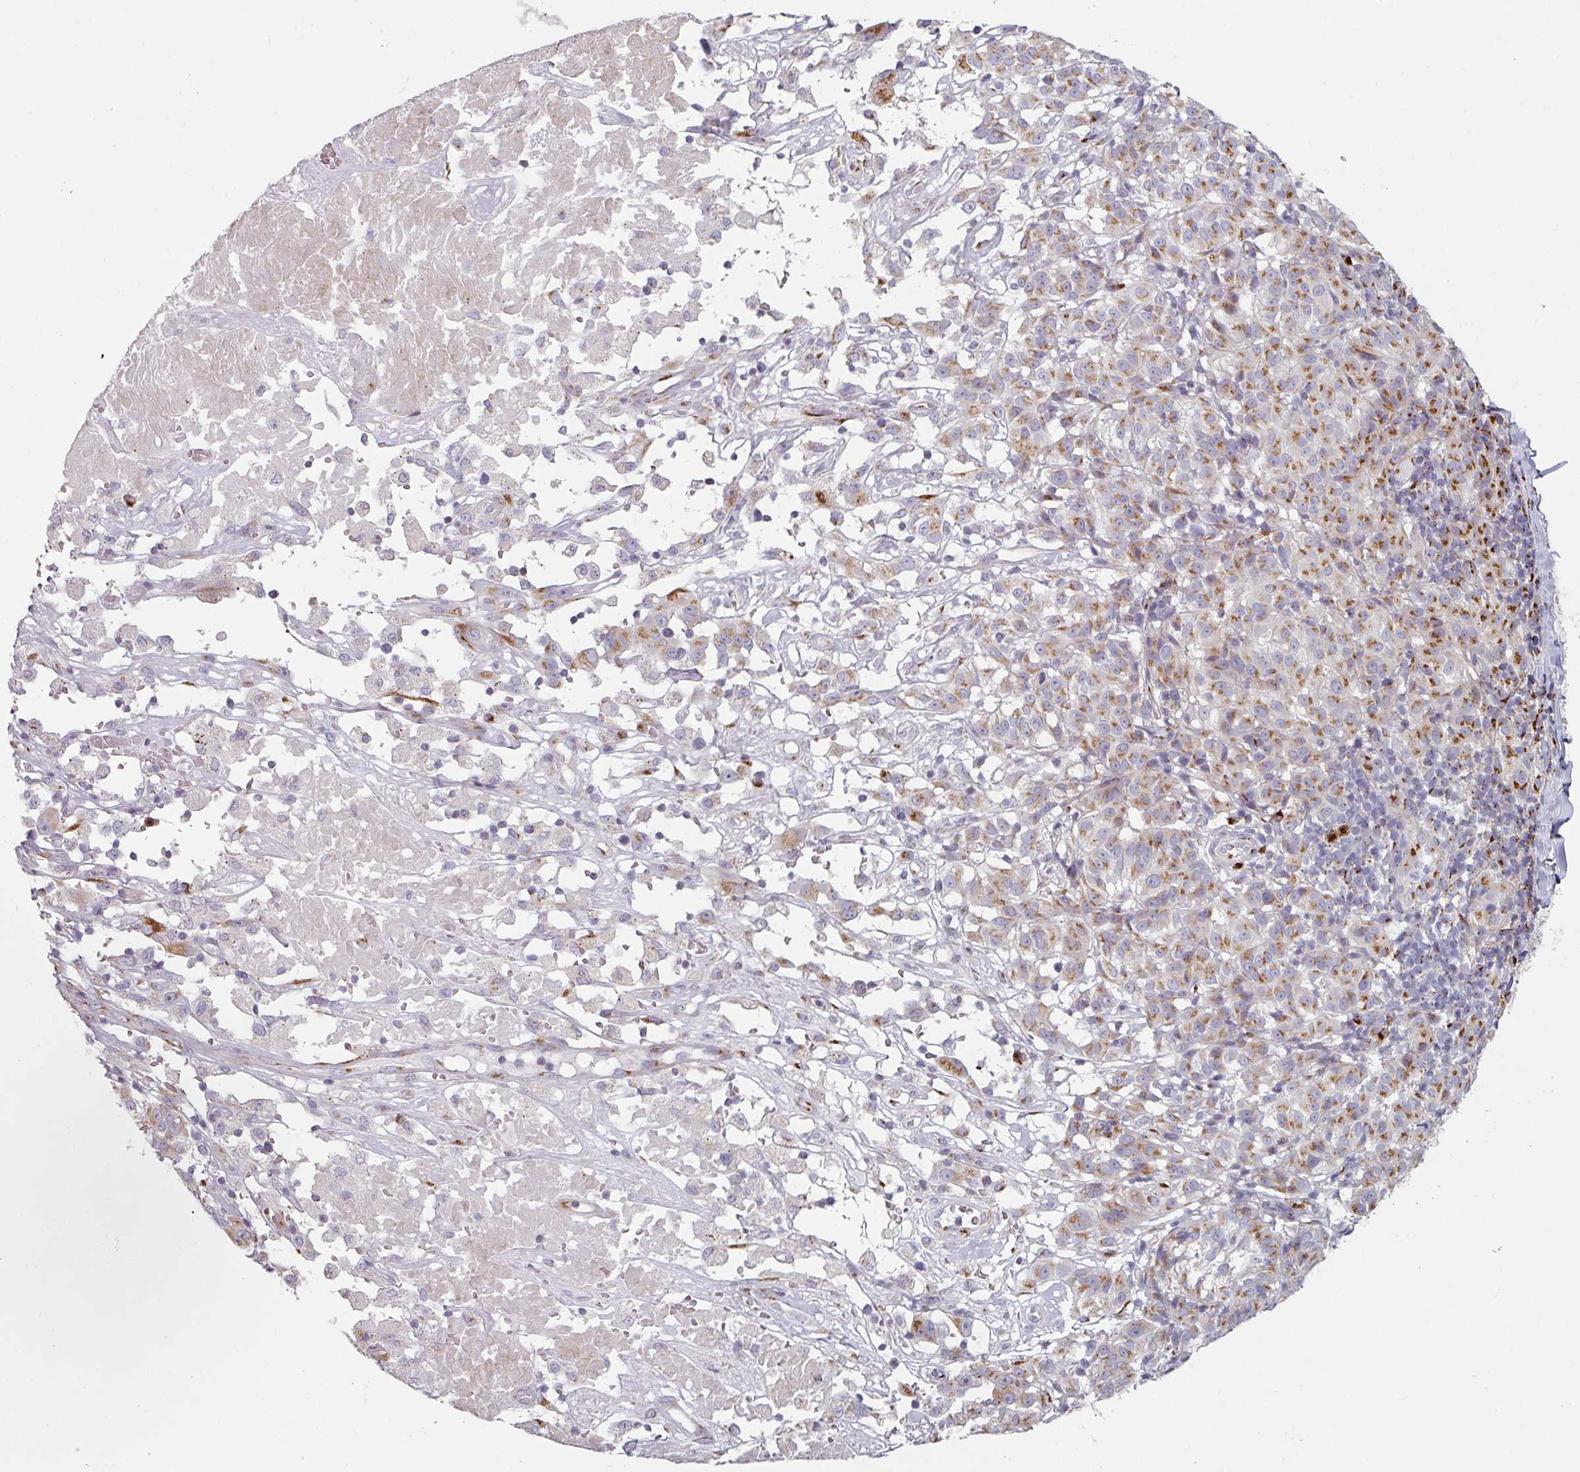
{"staining": {"intensity": "moderate", "quantity": ">75%", "location": "cytoplasmic/membranous"}, "tissue": "melanoma", "cell_type": "Tumor cells", "image_type": "cancer", "snomed": [{"axis": "morphology", "description": "Malignant melanoma, NOS"}, {"axis": "topography", "description": "Skin"}], "caption": "Protein expression analysis of malignant melanoma reveals moderate cytoplasmic/membranous positivity in about >75% of tumor cells. The staining was performed using DAB (3,3'-diaminobenzidine) to visualize the protein expression in brown, while the nuclei were stained in blue with hematoxylin (Magnification: 20x).", "gene": "CCDC85B", "patient": {"sex": "female", "age": 72}}